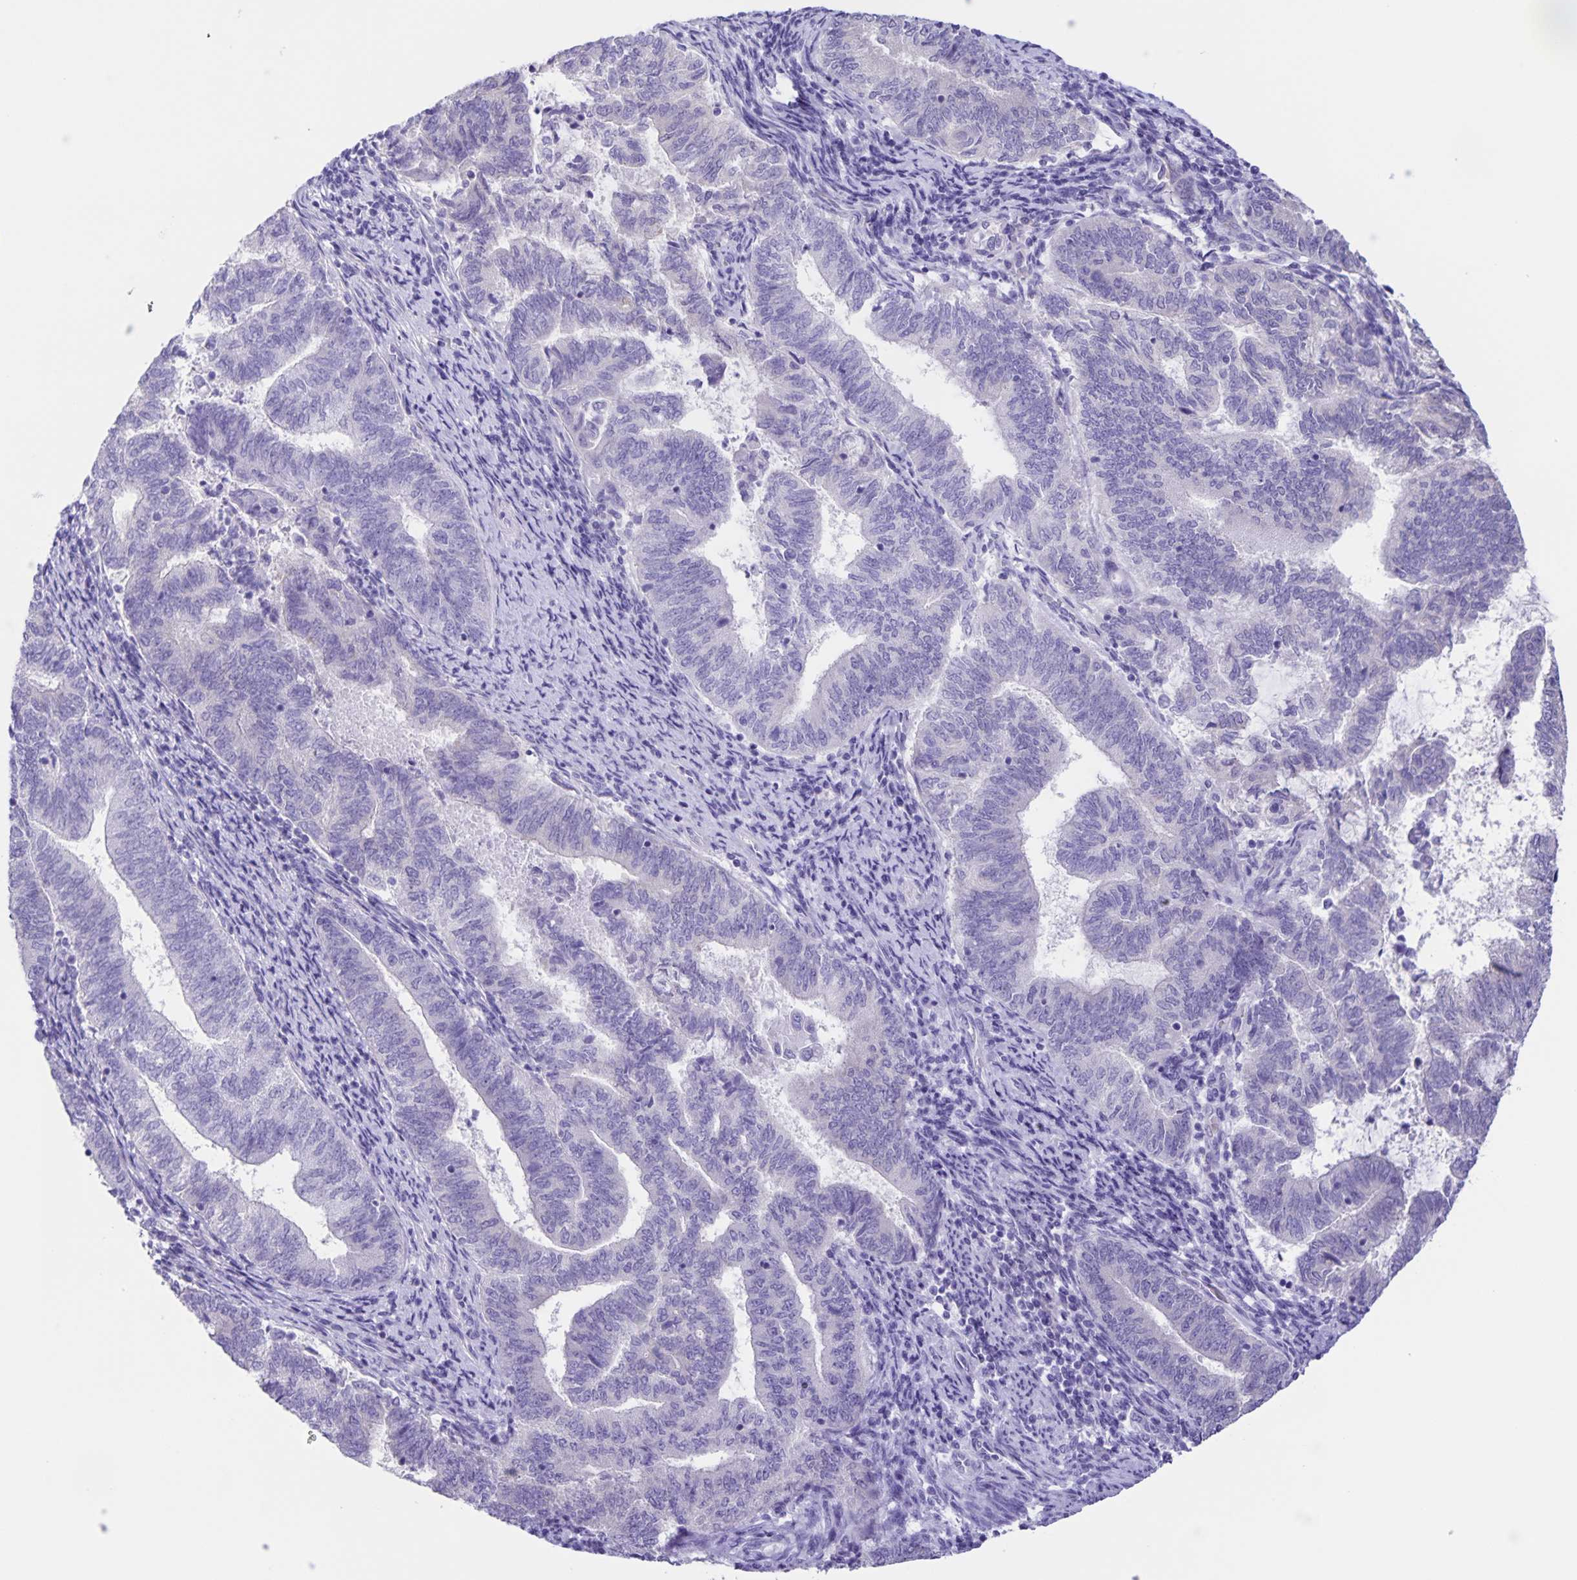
{"staining": {"intensity": "negative", "quantity": "none", "location": "none"}, "tissue": "endometrial cancer", "cell_type": "Tumor cells", "image_type": "cancer", "snomed": [{"axis": "morphology", "description": "Adenocarcinoma, NOS"}, {"axis": "topography", "description": "Endometrium"}], "caption": "This is an immunohistochemistry (IHC) image of human endometrial adenocarcinoma. There is no positivity in tumor cells.", "gene": "CAPSL", "patient": {"sex": "female", "age": 65}}